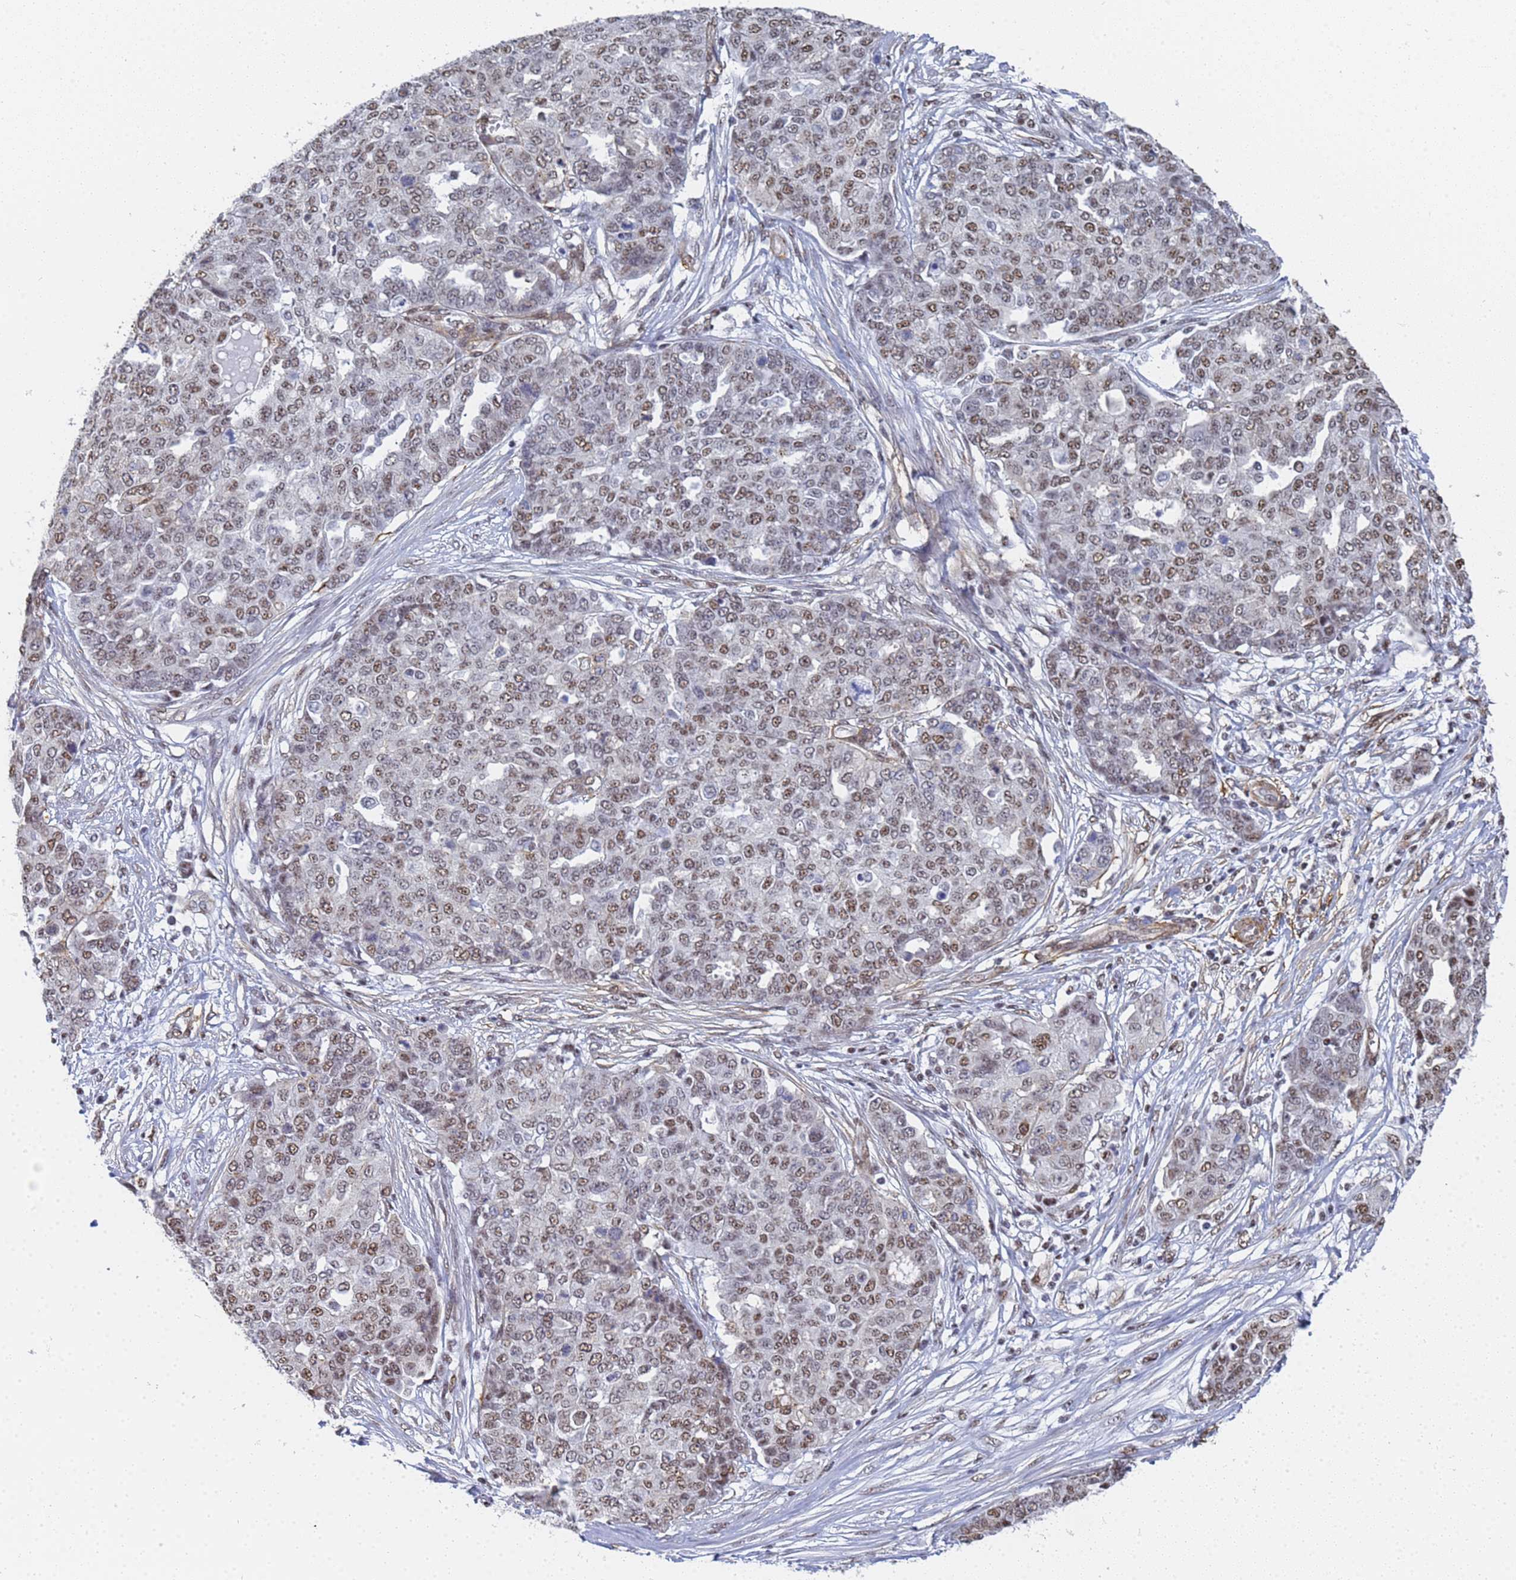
{"staining": {"intensity": "moderate", "quantity": ">75%", "location": "nuclear"}, "tissue": "ovarian cancer", "cell_type": "Tumor cells", "image_type": "cancer", "snomed": [{"axis": "morphology", "description": "Cystadenocarcinoma, serous, NOS"}, {"axis": "topography", "description": "Soft tissue"}, {"axis": "topography", "description": "Ovary"}], "caption": "Immunohistochemistry (IHC) image of neoplastic tissue: human ovarian cancer (serous cystadenocarcinoma) stained using IHC shows medium levels of moderate protein expression localized specifically in the nuclear of tumor cells, appearing as a nuclear brown color.", "gene": "PRRT4", "patient": {"sex": "female", "age": 57}}